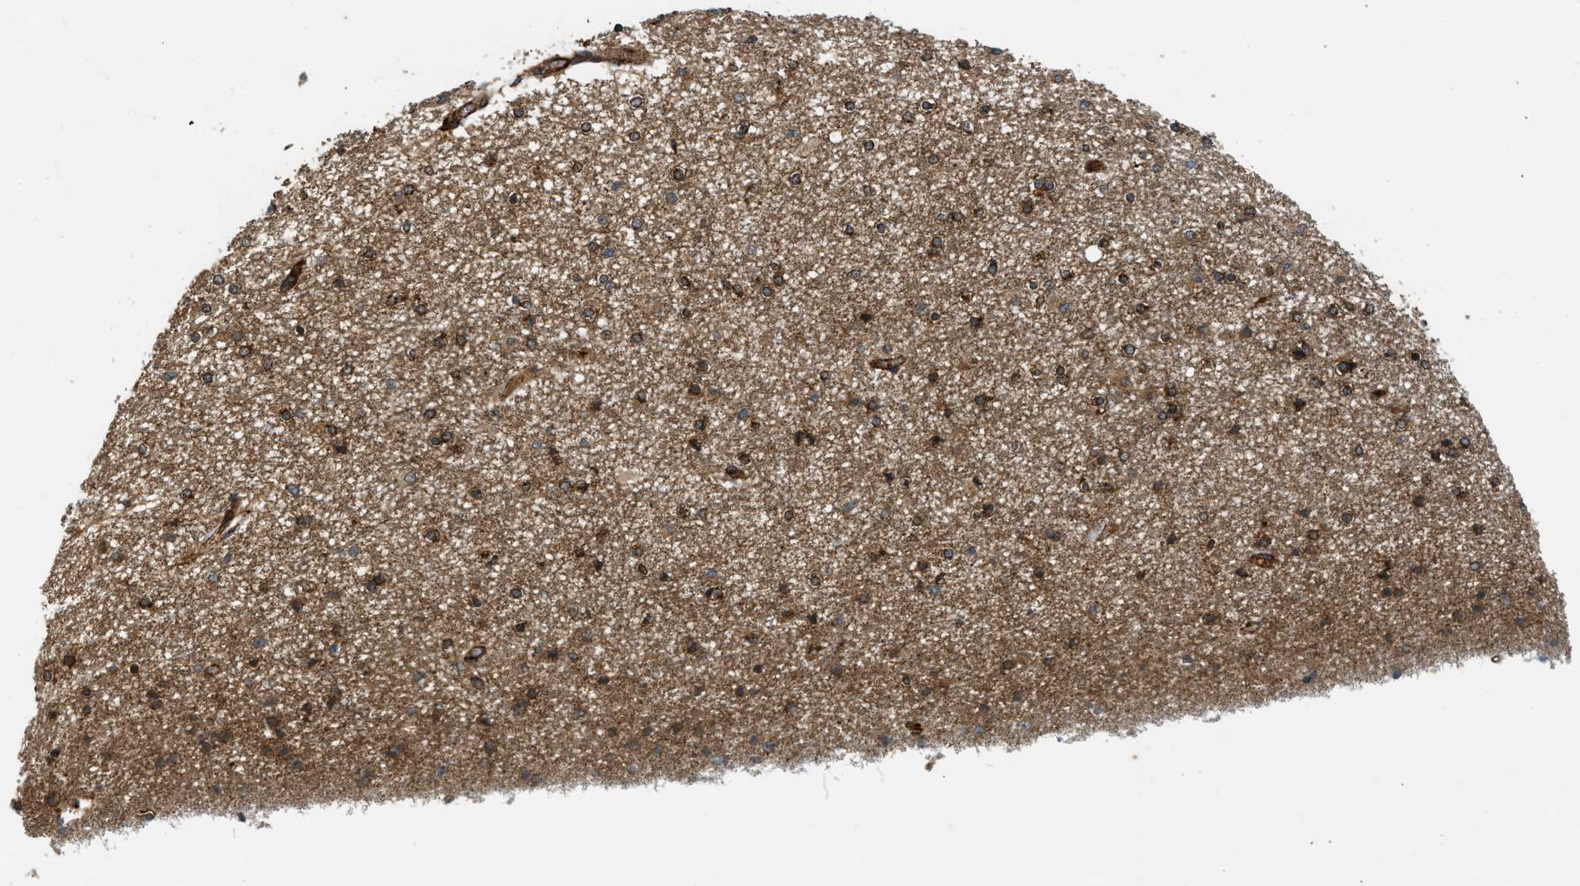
{"staining": {"intensity": "strong", "quantity": "25%-75%", "location": "cytoplasmic/membranous"}, "tissue": "caudate", "cell_type": "Glial cells", "image_type": "normal", "snomed": [{"axis": "morphology", "description": "Normal tissue, NOS"}, {"axis": "topography", "description": "Lateral ventricle wall"}], "caption": "Caudate stained with IHC reveals strong cytoplasmic/membranous positivity in approximately 25%-75% of glial cells.", "gene": "HIP1", "patient": {"sex": "female", "age": 54}}